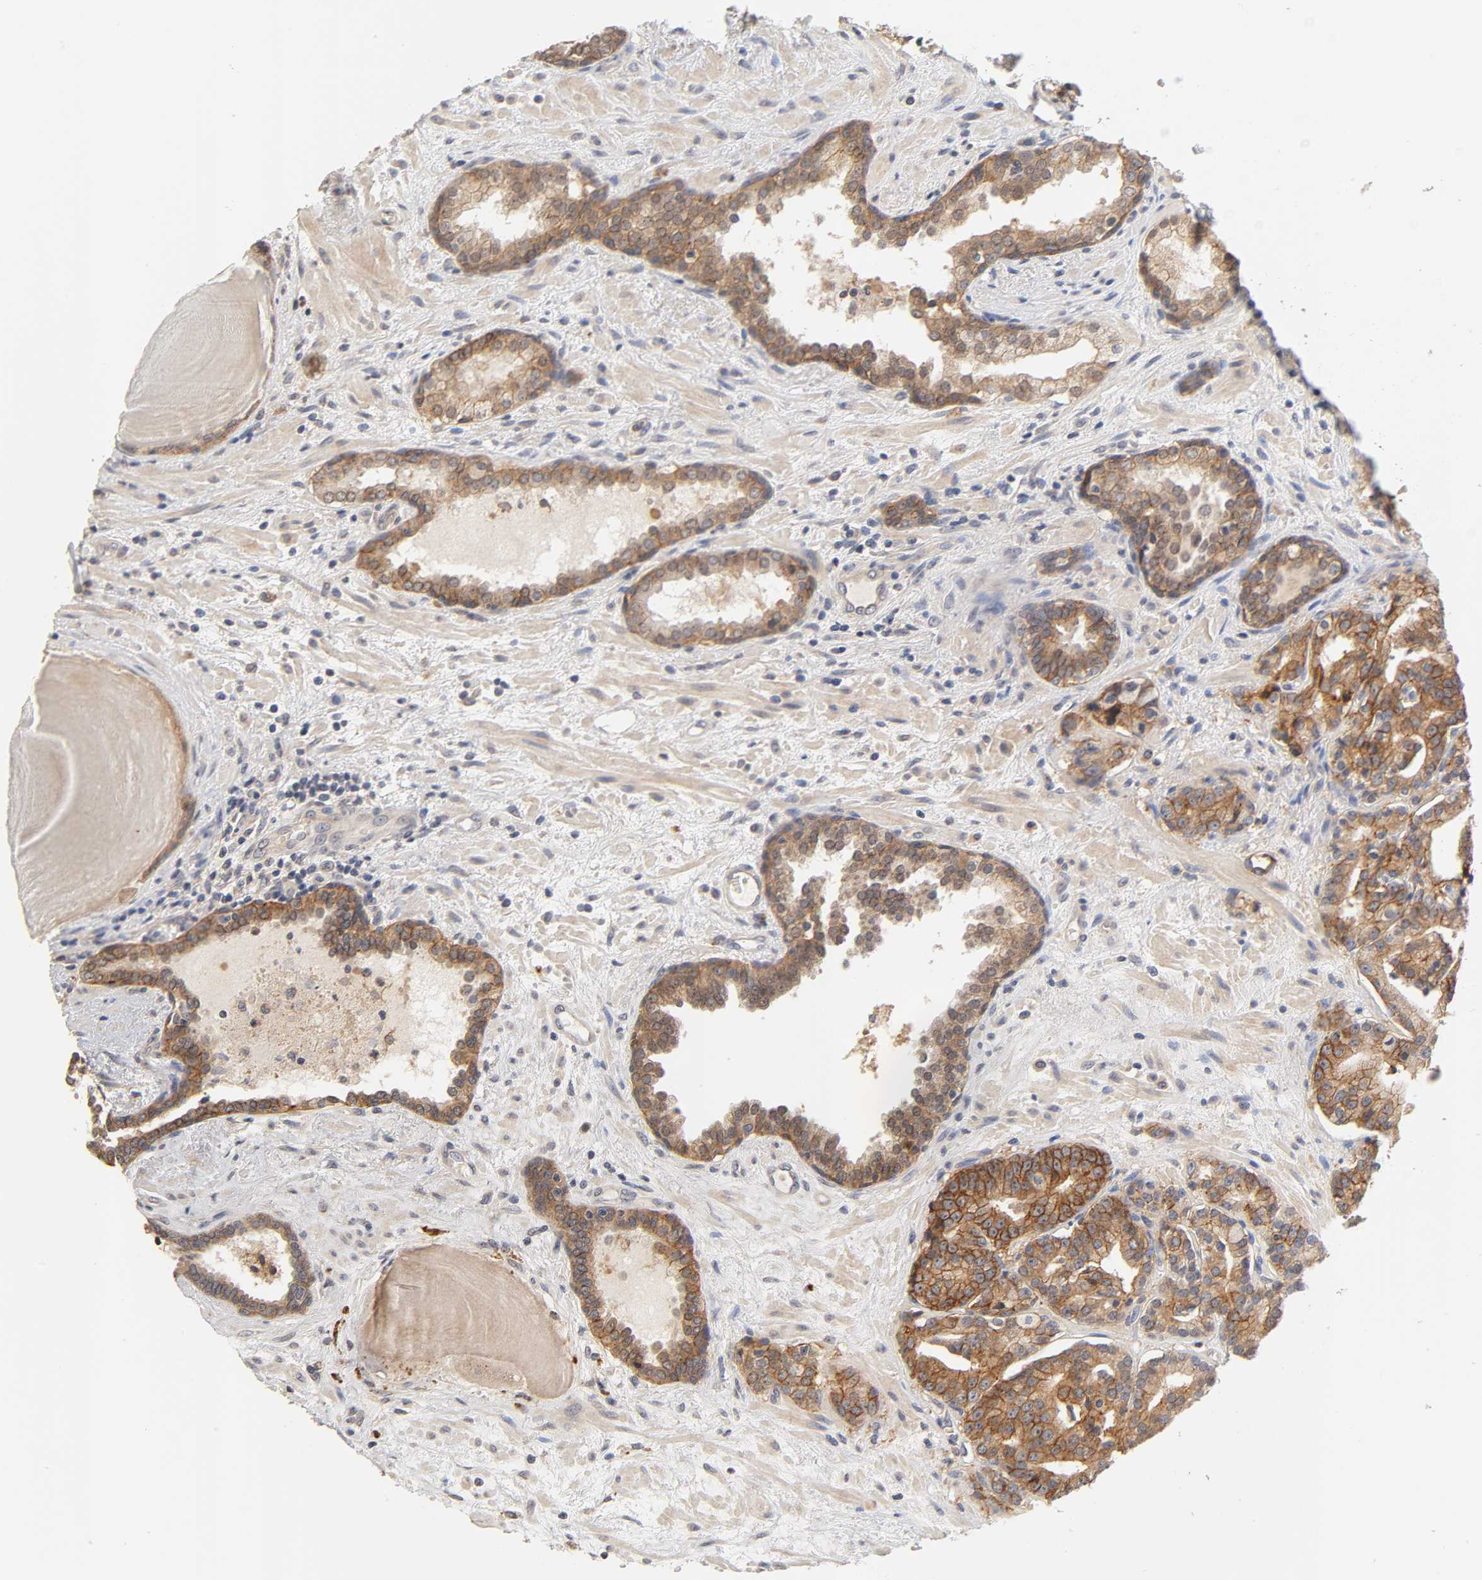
{"staining": {"intensity": "strong", "quantity": ">75%", "location": "cytoplasmic/membranous"}, "tissue": "prostate cancer", "cell_type": "Tumor cells", "image_type": "cancer", "snomed": [{"axis": "morphology", "description": "Adenocarcinoma, Low grade"}, {"axis": "topography", "description": "Prostate"}], "caption": "DAB immunohistochemical staining of prostate adenocarcinoma (low-grade) exhibits strong cytoplasmic/membranous protein expression in about >75% of tumor cells.", "gene": "CXADR", "patient": {"sex": "male", "age": 63}}